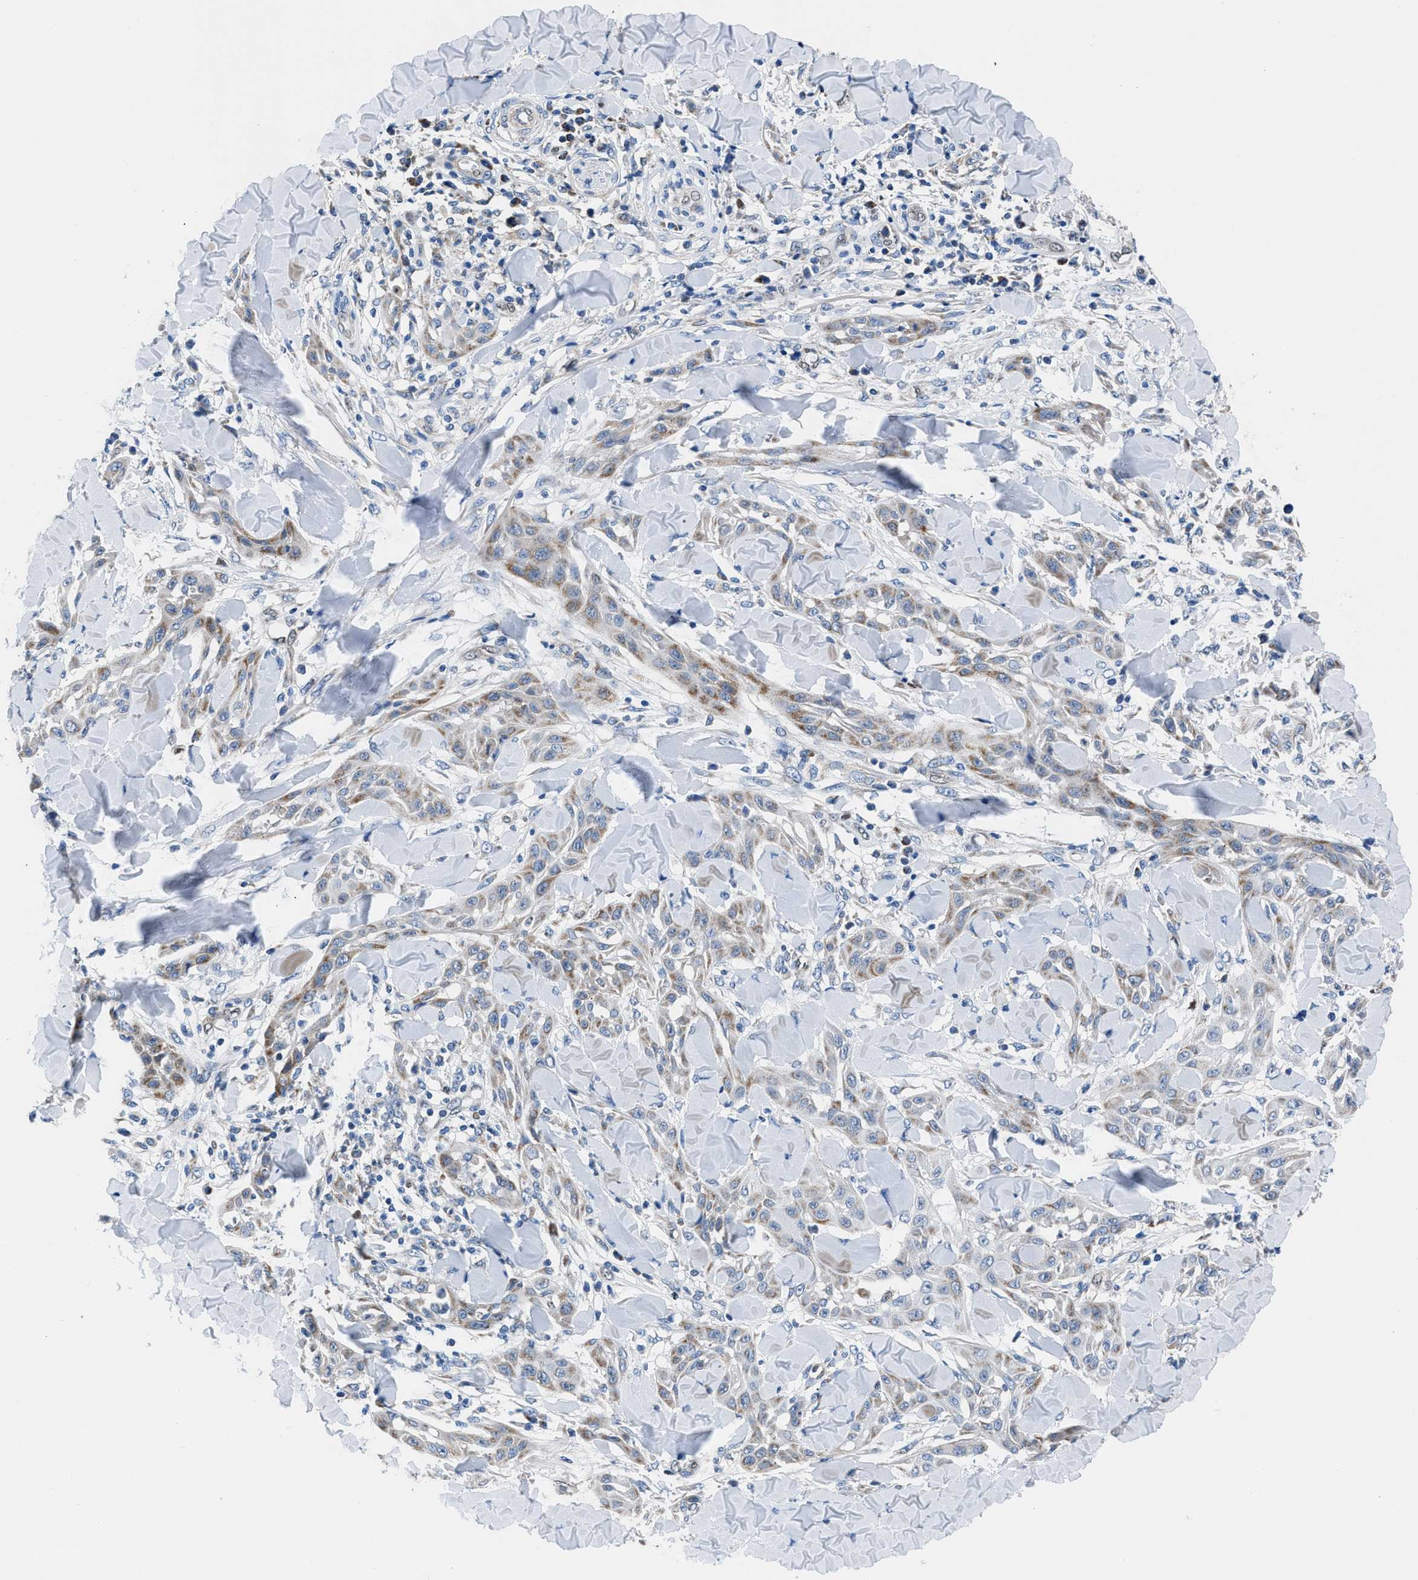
{"staining": {"intensity": "moderate", "quantity": "25%-75%", "location": "cytoplasmic/membranous"}, "tissue": "skin cancer", "cell_type": "Tumor cells", "image_type": "cancer", "snomed": [{"axis": "morphology", "description": "Squamous cell carcinoma, NOS"}, {"axis": "topography", "description": "Skin"}], "caption": "Immunohistochemical staining of human squamous cell carcinoma (skin) exhibits medium levels of moderate cytoplasmic/membranous protein positivity in about 25%-75% of tumor cells. The staining was performed using DAB to visualize the protein expression in brown, while the nuclei were stained in blue with hematoxylin (Magnification: 20x).", "gene": "LMO2", "patient": {"sex": "male", "age": 24}}